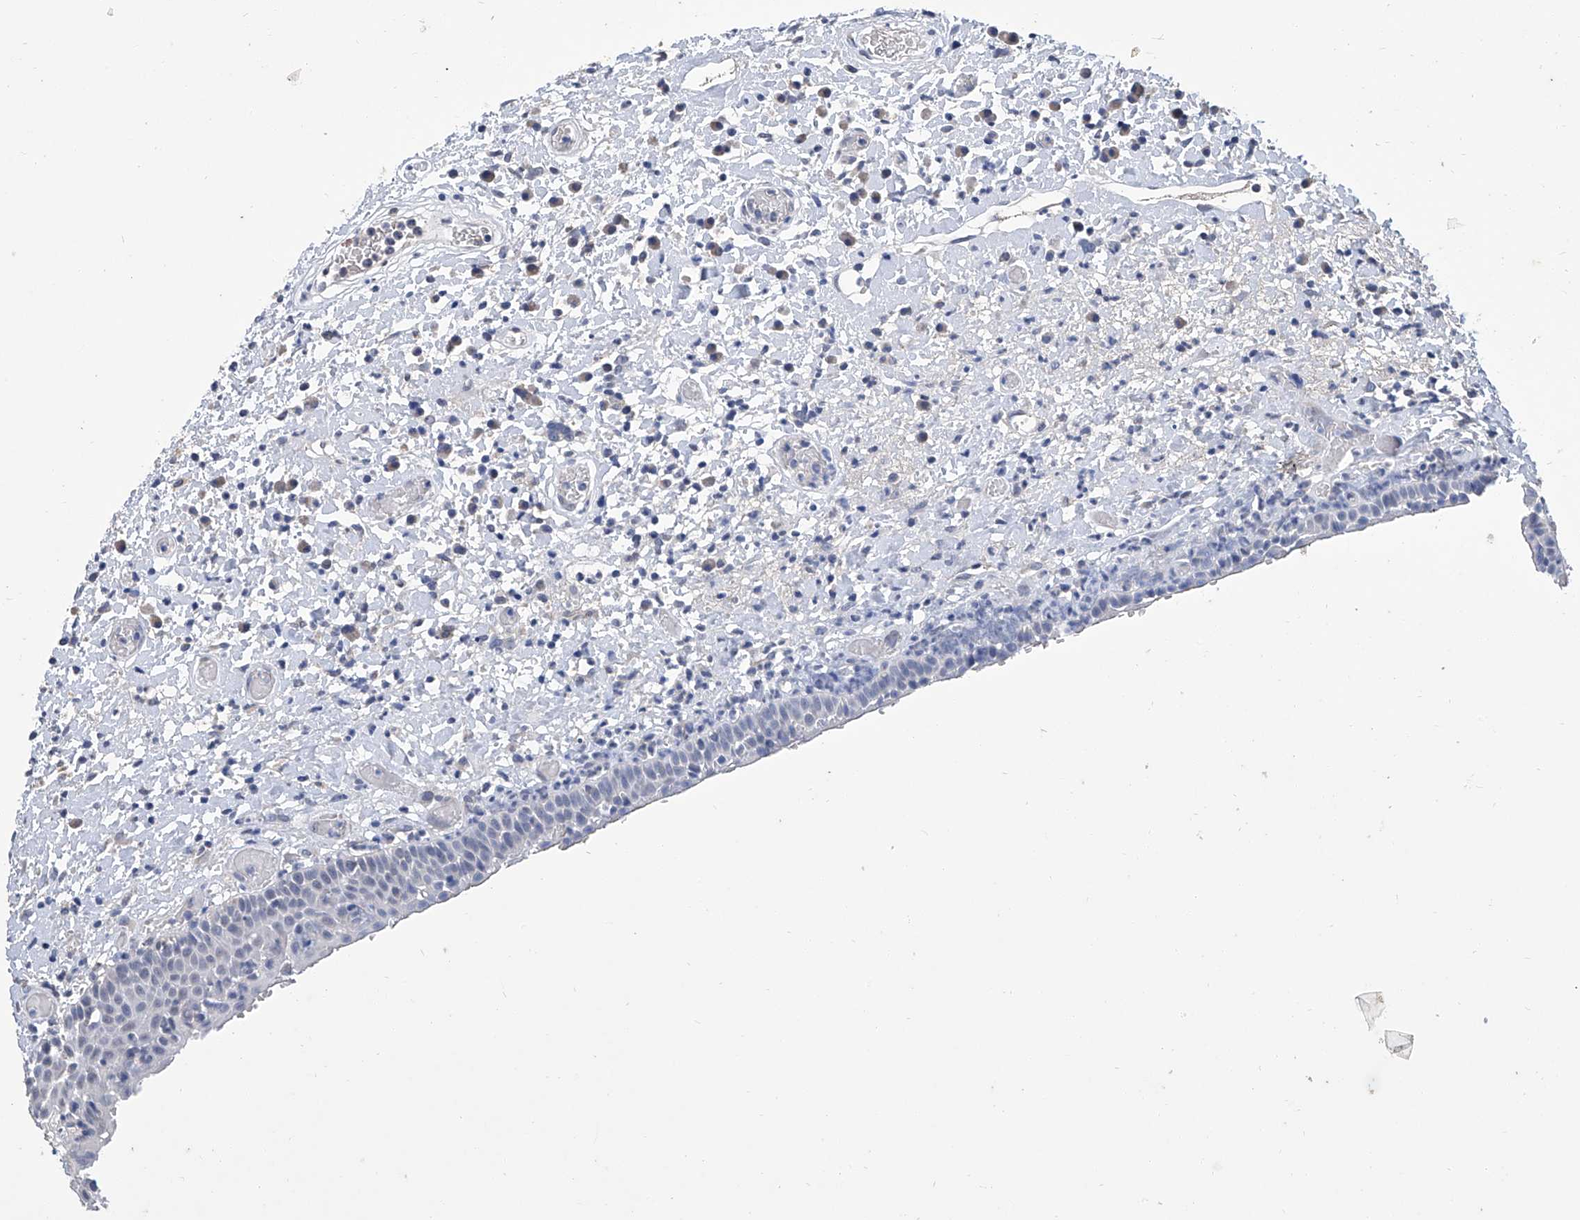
{"staining": {"intensity": "negative", "quantity": "none", "location": "none"}, "tissue": "oral mucosa", "cell_type": "Squamous epithelial cells", "image_type": "normal", "snomed": [{"axis": "morphology", "description": "Normal tissue, NOS"}, {"axis": "topography", "description": "Oral tissue"}], "caption": "Immunohistochemical staining of unremarkable oral mucosa shows no significant staining in squamous epithelial cells.", "gene": "GPT", "patient": {"sex": "female", "age": 76}}